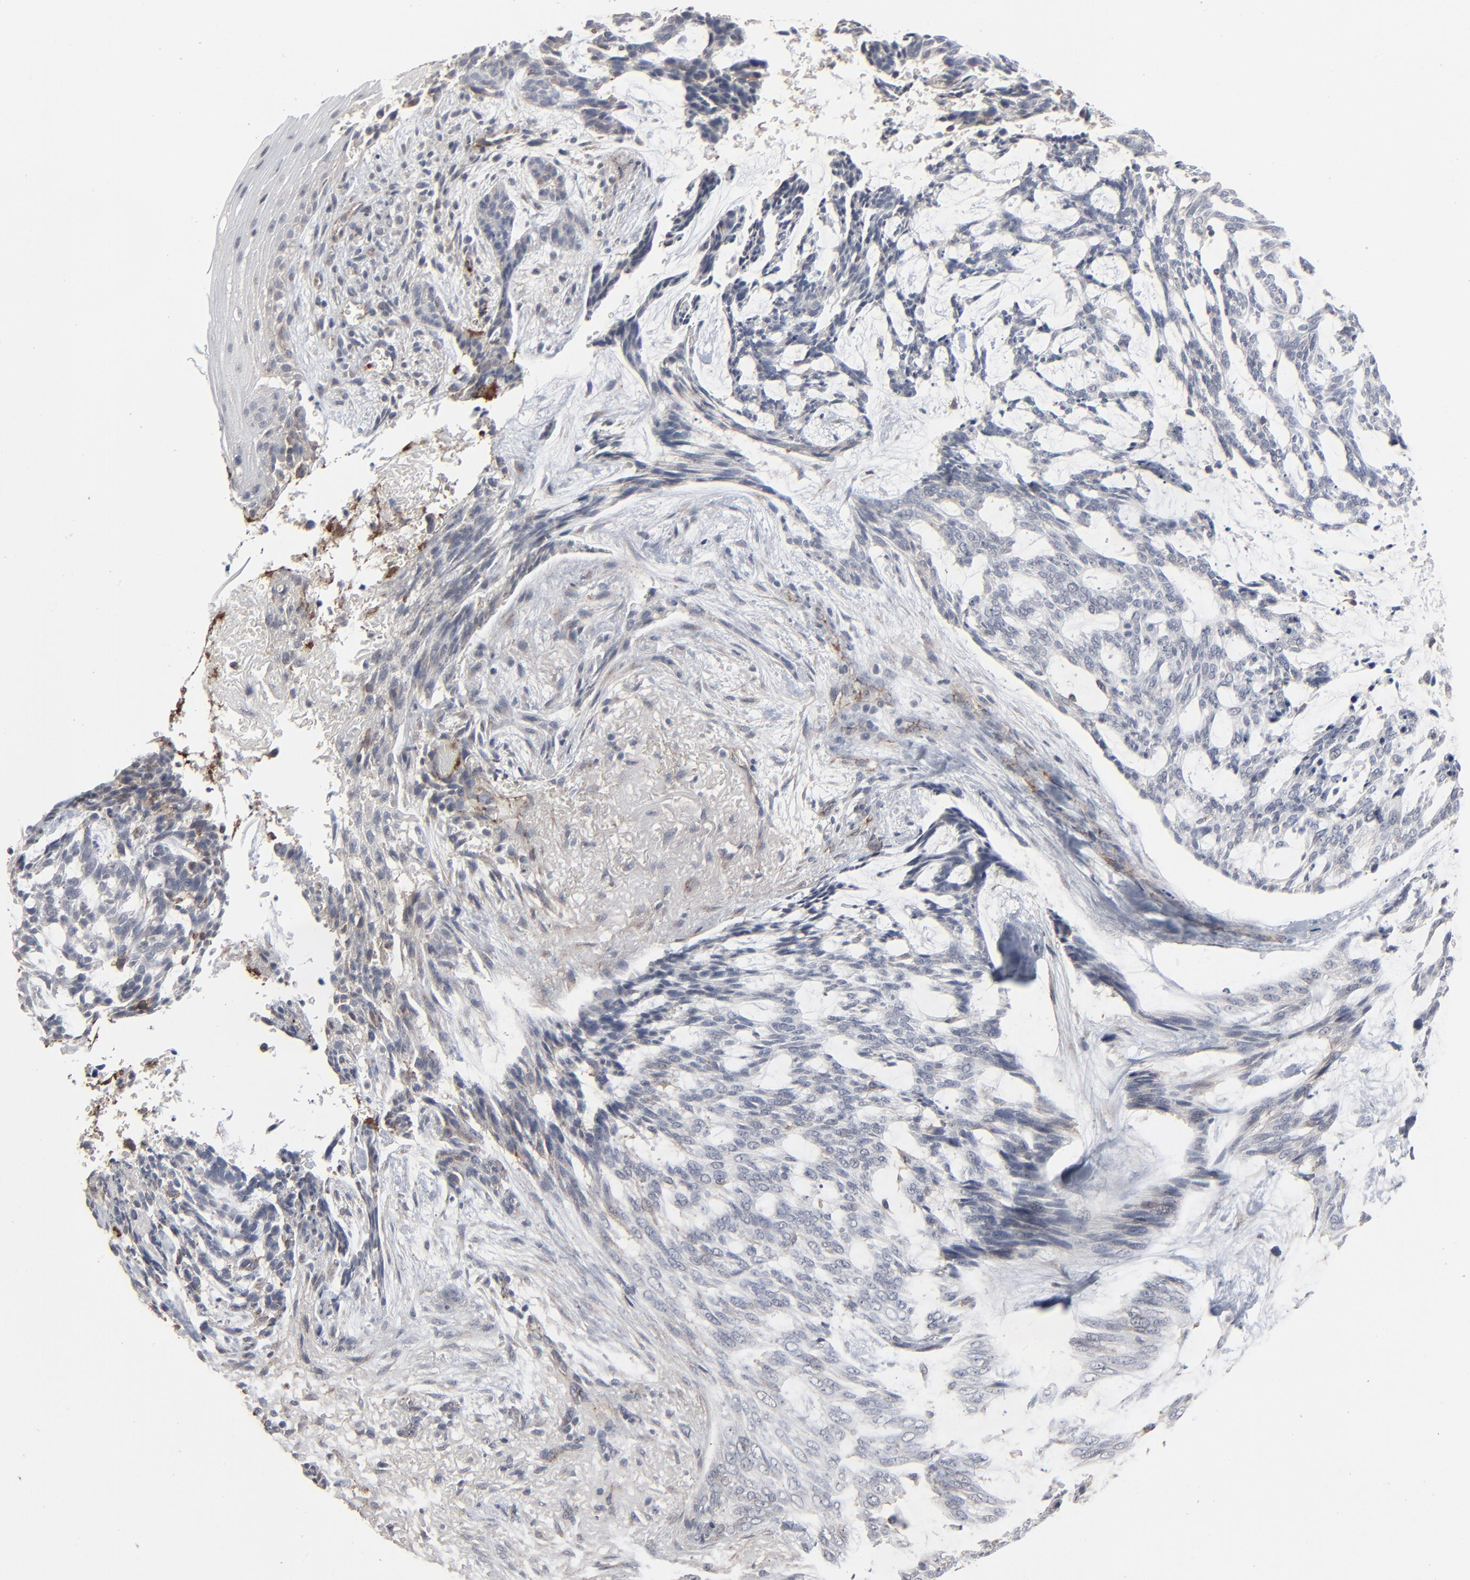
{"staining": {"intensity": "negative", "quantity": "none", "location": "none"}, "tissue": "skin cancer", "cell_type": "Tumor cells", "image_type": "cancer", "snomed": [{"axis": "morphology", "description": "Normal tissue, NOS"}, {"axis": "morphology", "description": "Basal cell carcinoma"}, {"axis": "topography", "description": "Skin"}], "caption": "DAB (3,3'-diaminobenzidine) immunohistochemical staining of human skin cancer demonstrates no significant staining in tumor cells.", "gene": "JAM3", "patient": {"sex": "female", "age": 71}}